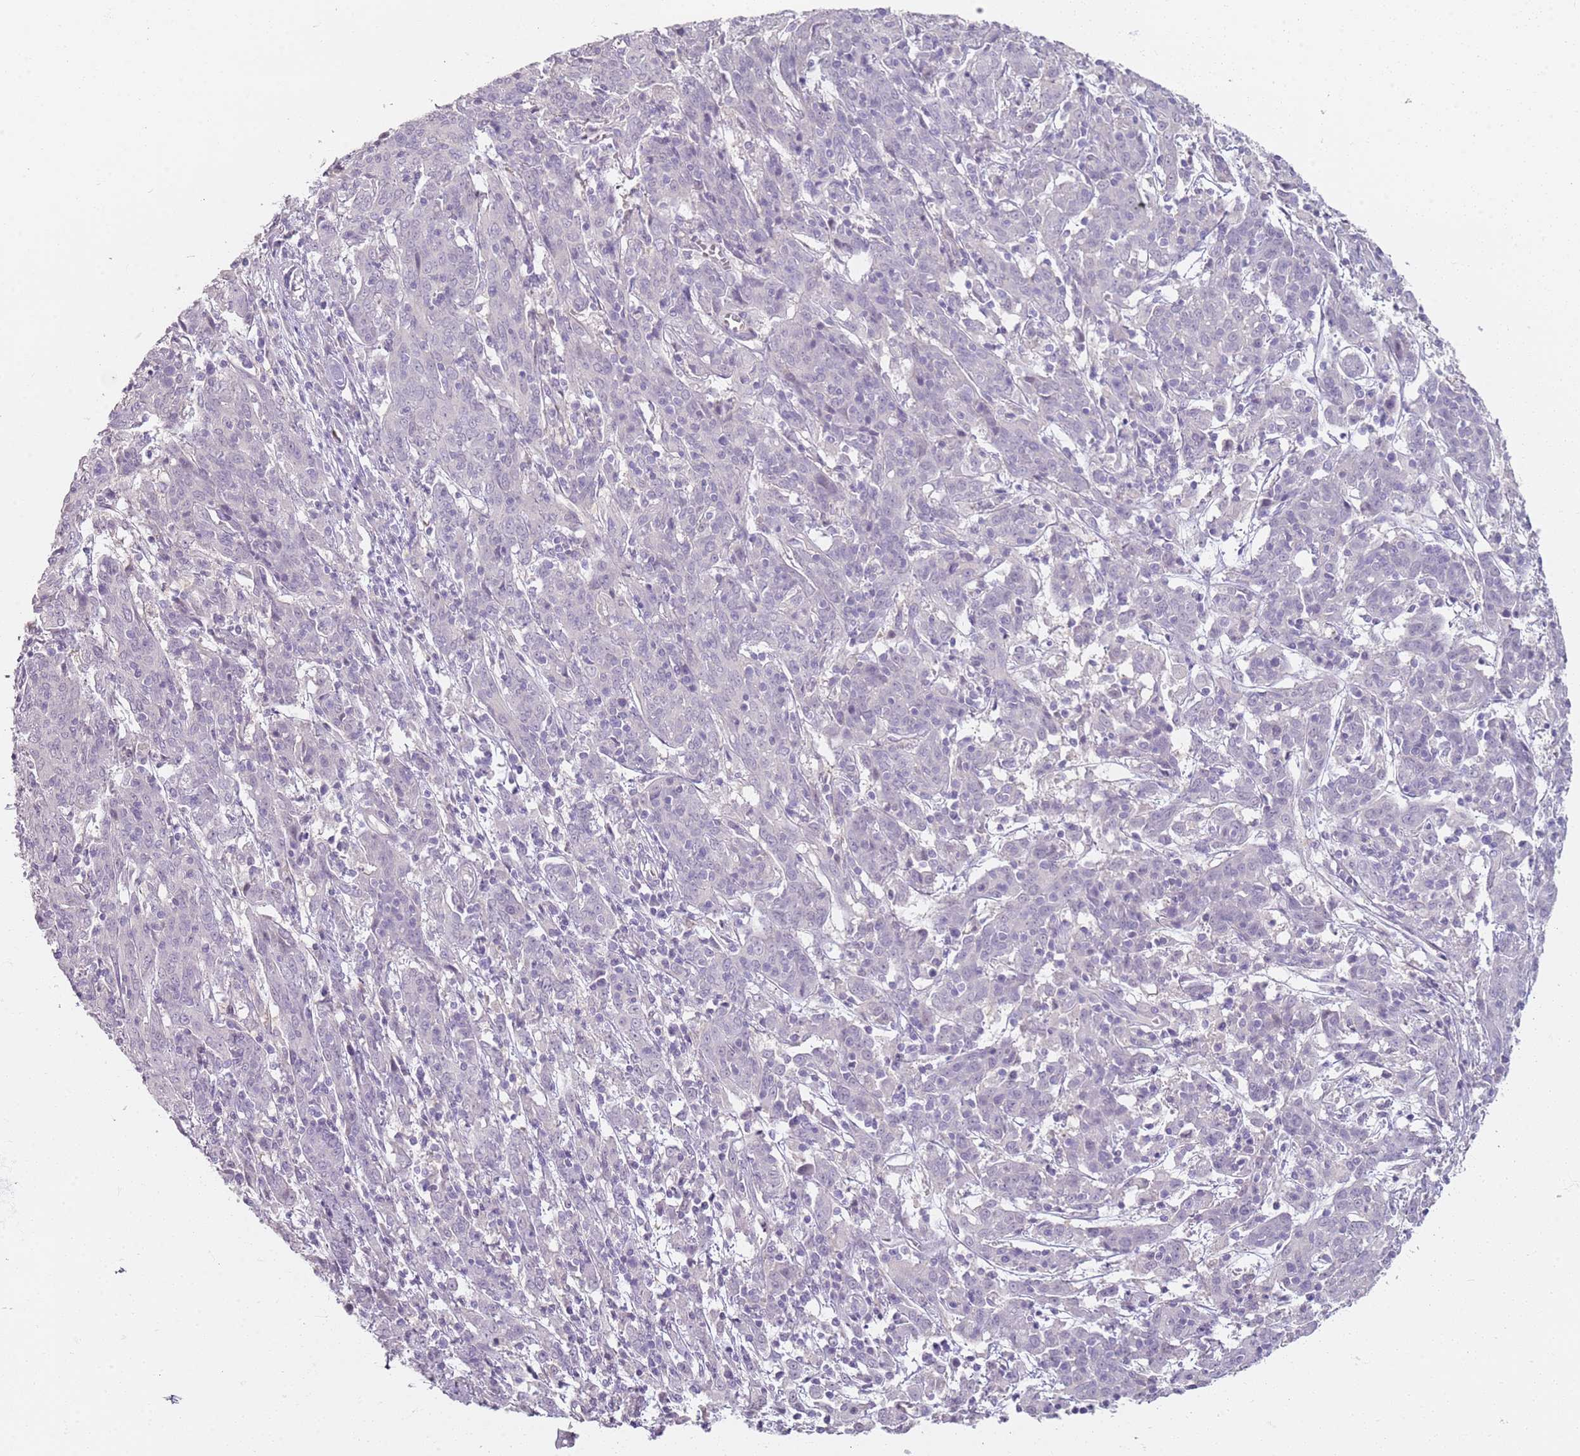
{"staining": {"intensity": "negative", "quantity": "none", "location": "none"}, "tissue": "cervical cancer", "cell_type": "Tumor cells", "image_type": "cancer", "snomed": [{"axis": "morphology", "description": "Squamous cell carcinoma, NOS"}, {"axis": "topography", "description": "Cervix"}], "caption": "Photomicrograph shows no significant protein positivity in tumor cells of cervical cancer (squamous cell carcinoma).", "gene": "CD40LG", "patient": {"sex": "female", "age": 67}}